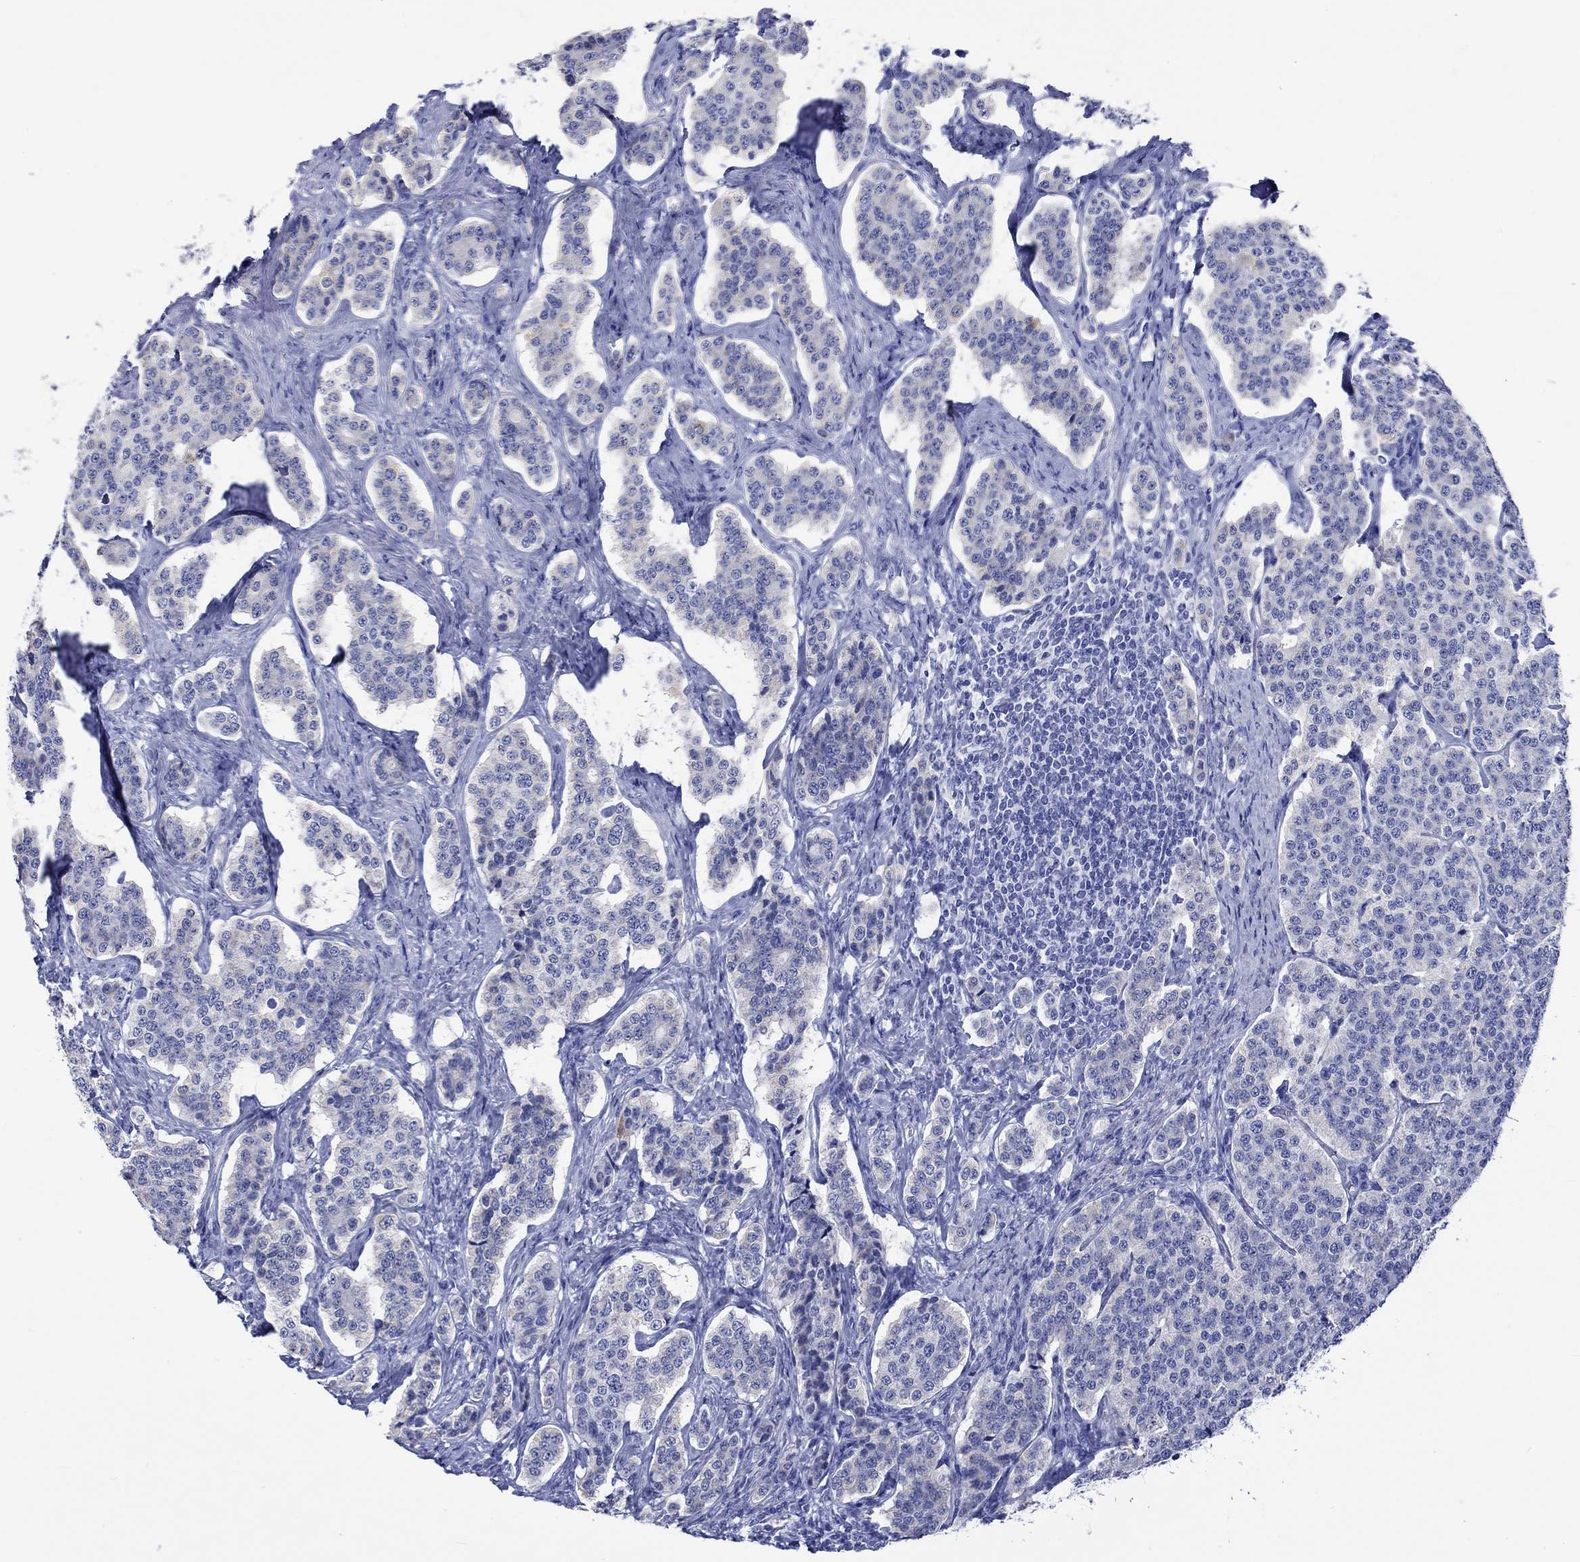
{"staining": {"intensity": "negative", "quantity": "none", "location": "none"}, "tissue": "carcinoid", "cell_type": "Tumor cells", "image_type": "cancer", "snomed": [{"axis": "morphology", "description": "Carcinoid, malignant, NOS"}, {"axis": "topography", "description": "Small intestine"}], "caption": "High power microscopy micrograph of an IHC photomicrograph of carcinoid, revealing no significant staining in tumor cells.", "gene": "HARBI1", "patient": {"sex": "female", "age": 58}}